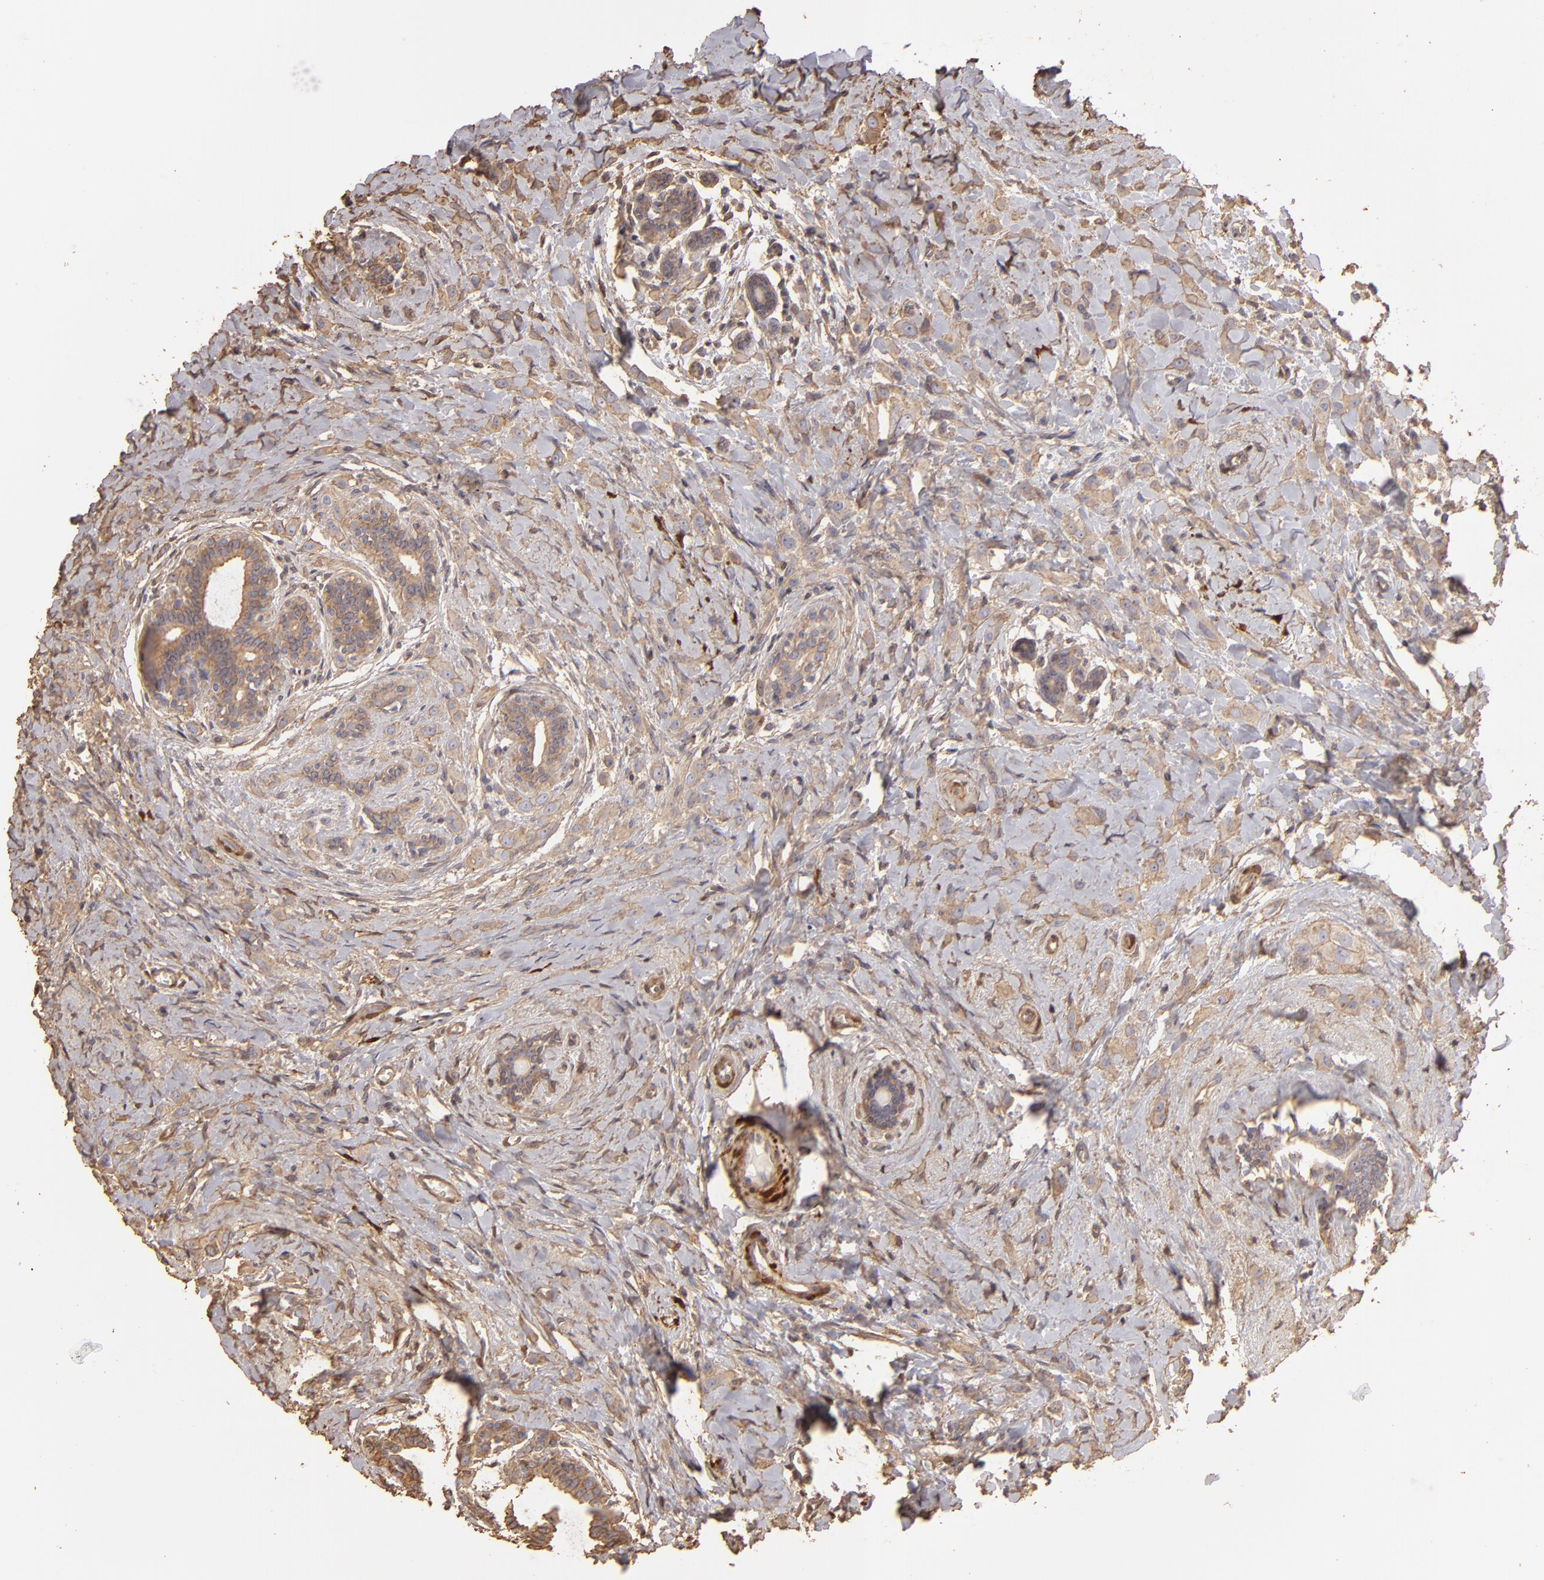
{"staining": {"intensity": "moderate", "quantity": ">75%", "location": "cytoplasmic/membranous"}, "tissue": "breast cancer", "cell_type": "Tumor cells", "image_type": "cancer", "snomed": [{"axis": "morphology", "description": "Lobular carcinoma"}, {"axis": "topography", "description": "Breast"}], "caption": "IHC photomicrograph of breast cancer stained for a protein (brown), which demonstrates medium levels of moderate cytoplasmic/membranous staining in about >75% of tumor cells.", "gene": "HSPB6", "patient": {"sex": "female", "age": 57}}